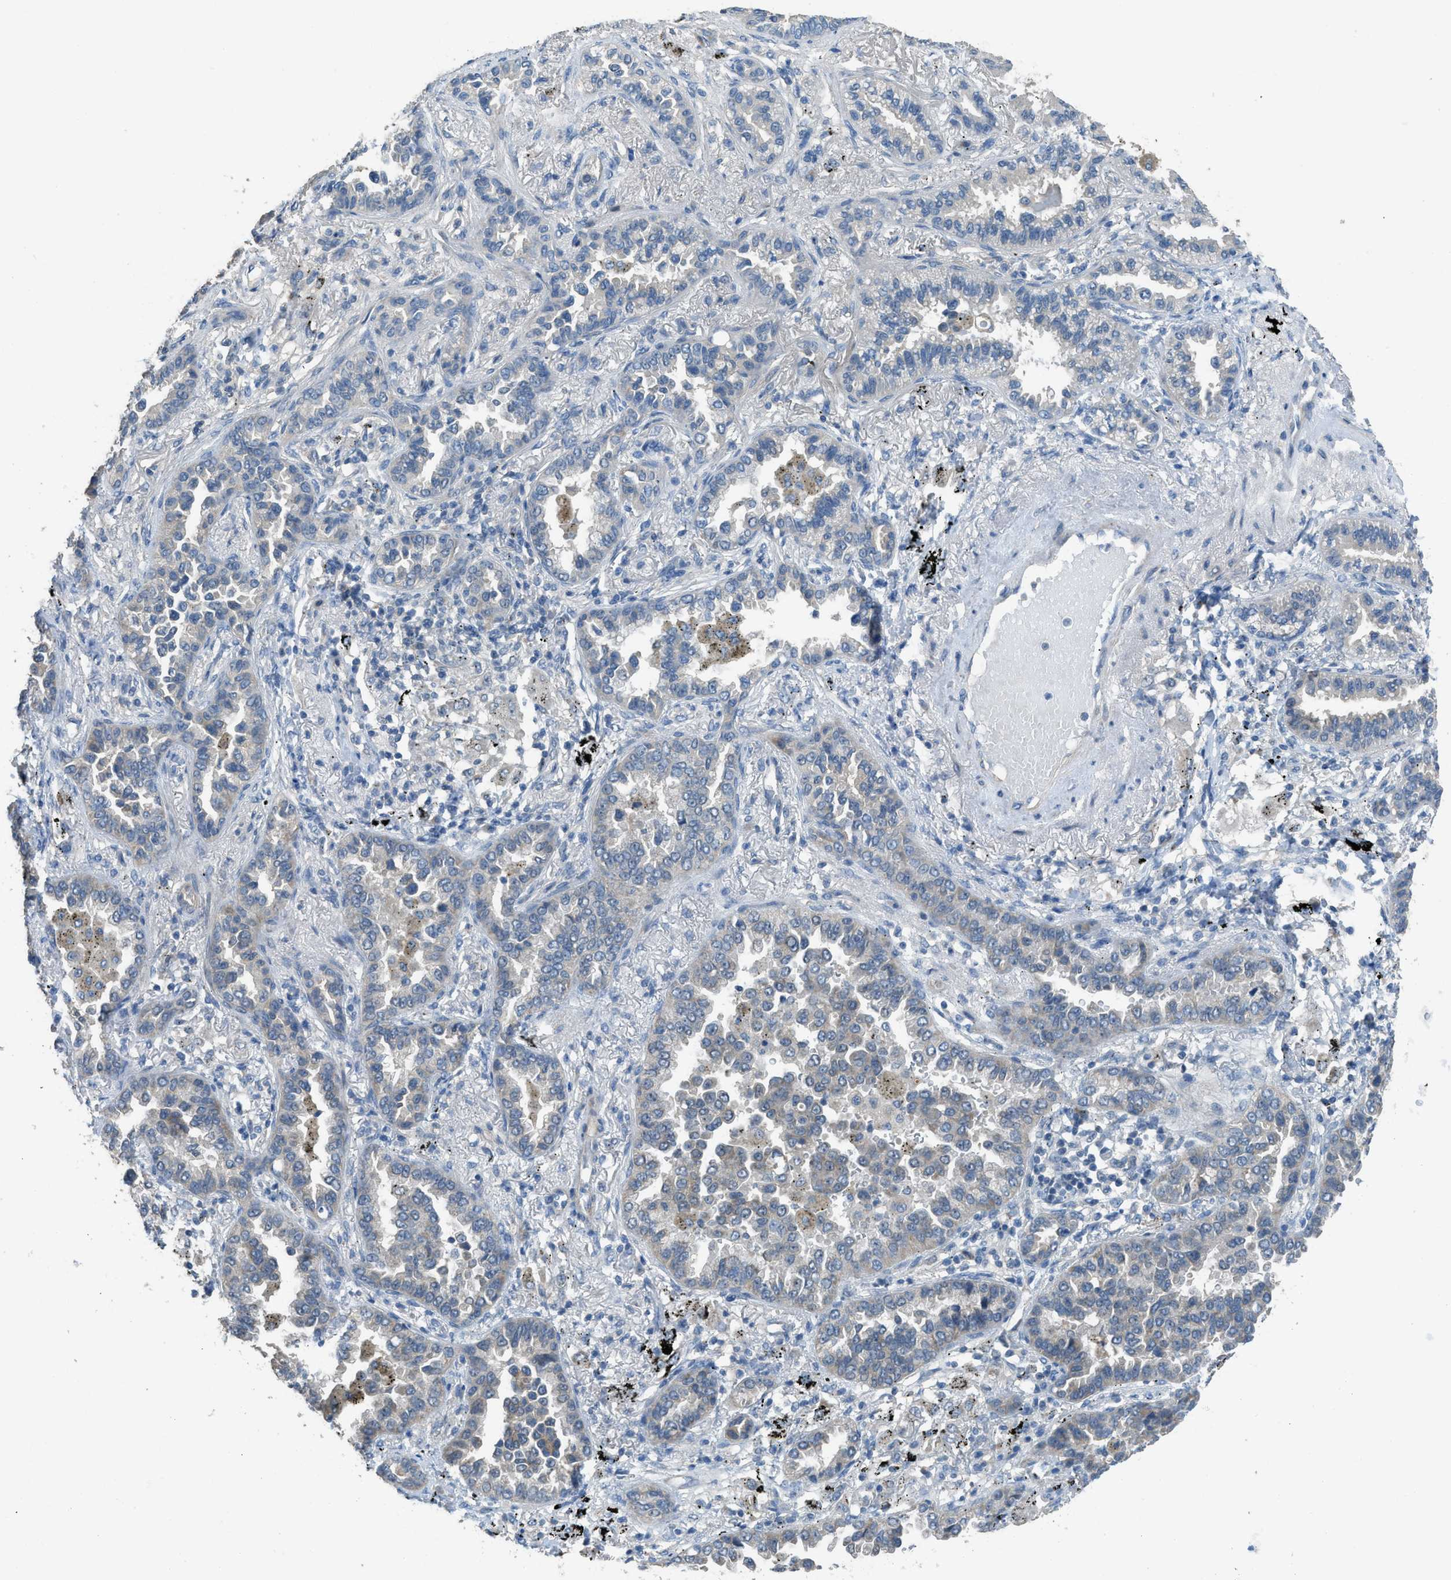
{"staining": {"intensity": "weak", "quantity": "25%-75%", "location": "cytoplasmic/membranous"}, "tissue": "lung cancer", "cell_type": "Tumor cells", "image_type": "cancer", "snomed": [{"axis": "morphology", "description": "Normal tissue, NOS"}, {"axis": "morphology", "description": "Adenocarcinoma, NOS"}, {"axis": "topography", "description": "Lung"}], "caption": "A photomicrograph of human adenocarcinoma (lung) stained for a protein displays weak cytoplasmic/membranous brown staining in tumor cells. (DAB (3,3'-diaminobenzidine) IHC, brown staining for protein, blue staining for nuclei).", "gene": "TIMD4", "patient": {"sex": "male", "age": 59}}